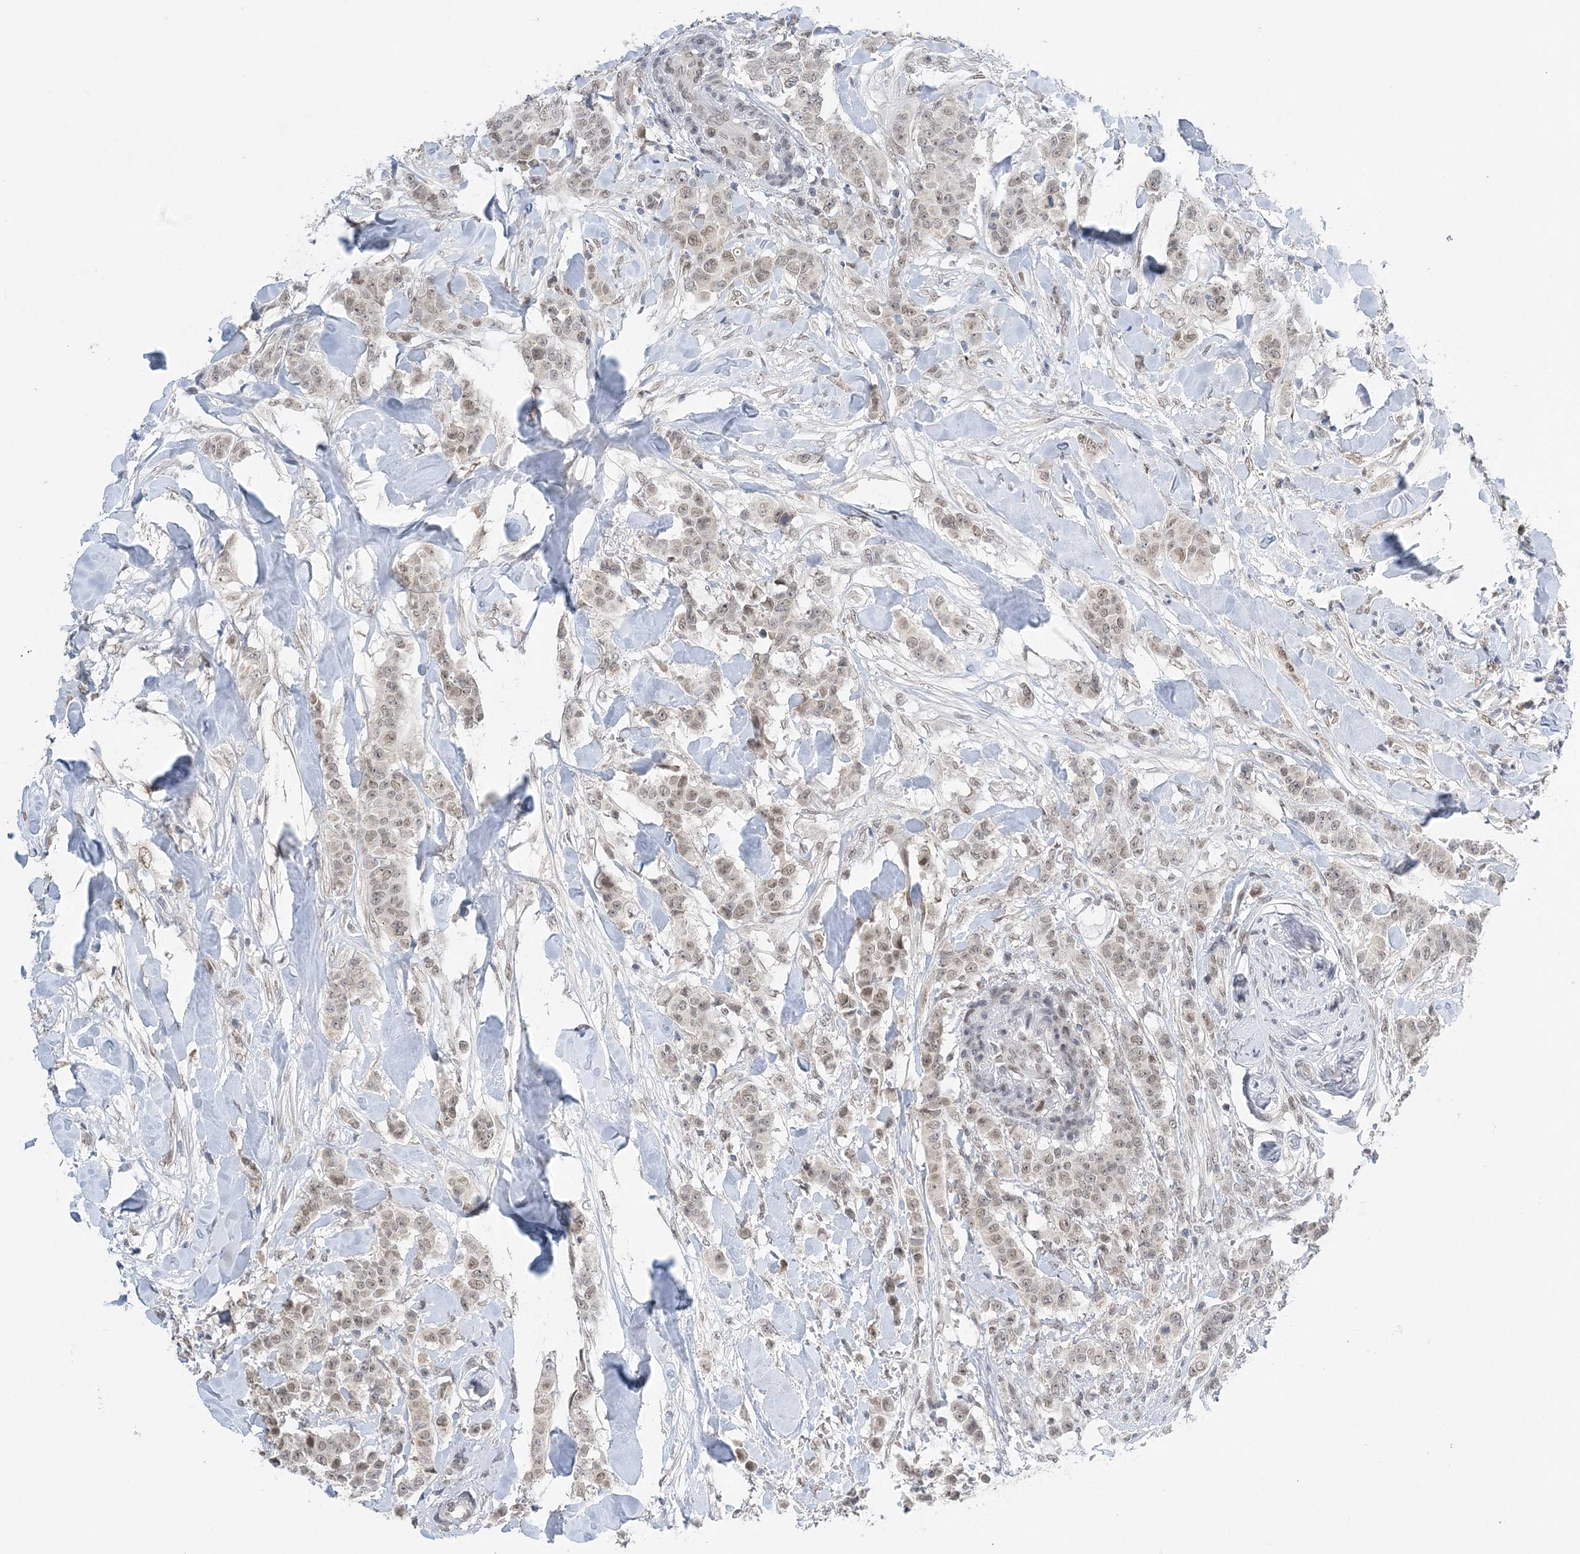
{"staining": {"intensity": "weak", "quantity": "25%-75%", "location": "nuclear"}, "tissue": "breast cancer", "cell_type": "Tumor cells", "image_type": "cancer", "snomed": [{"axis": "morphology", "description": "Duct carcinoma"}, {"axis": "topography", "description": "Breast"}], "caption": "A micrograph of human breast cancer stained for a protein exhibits weak nuclear brown staining in tumor cells. The protein is stained brown, and the nuclei are stained in blue (DAB (3,3'-diaminobenzidine) IHC with brightfield microscopy, high magnification).", "gene": "WAC", "patient": {"sex": "female", "age": 40}}